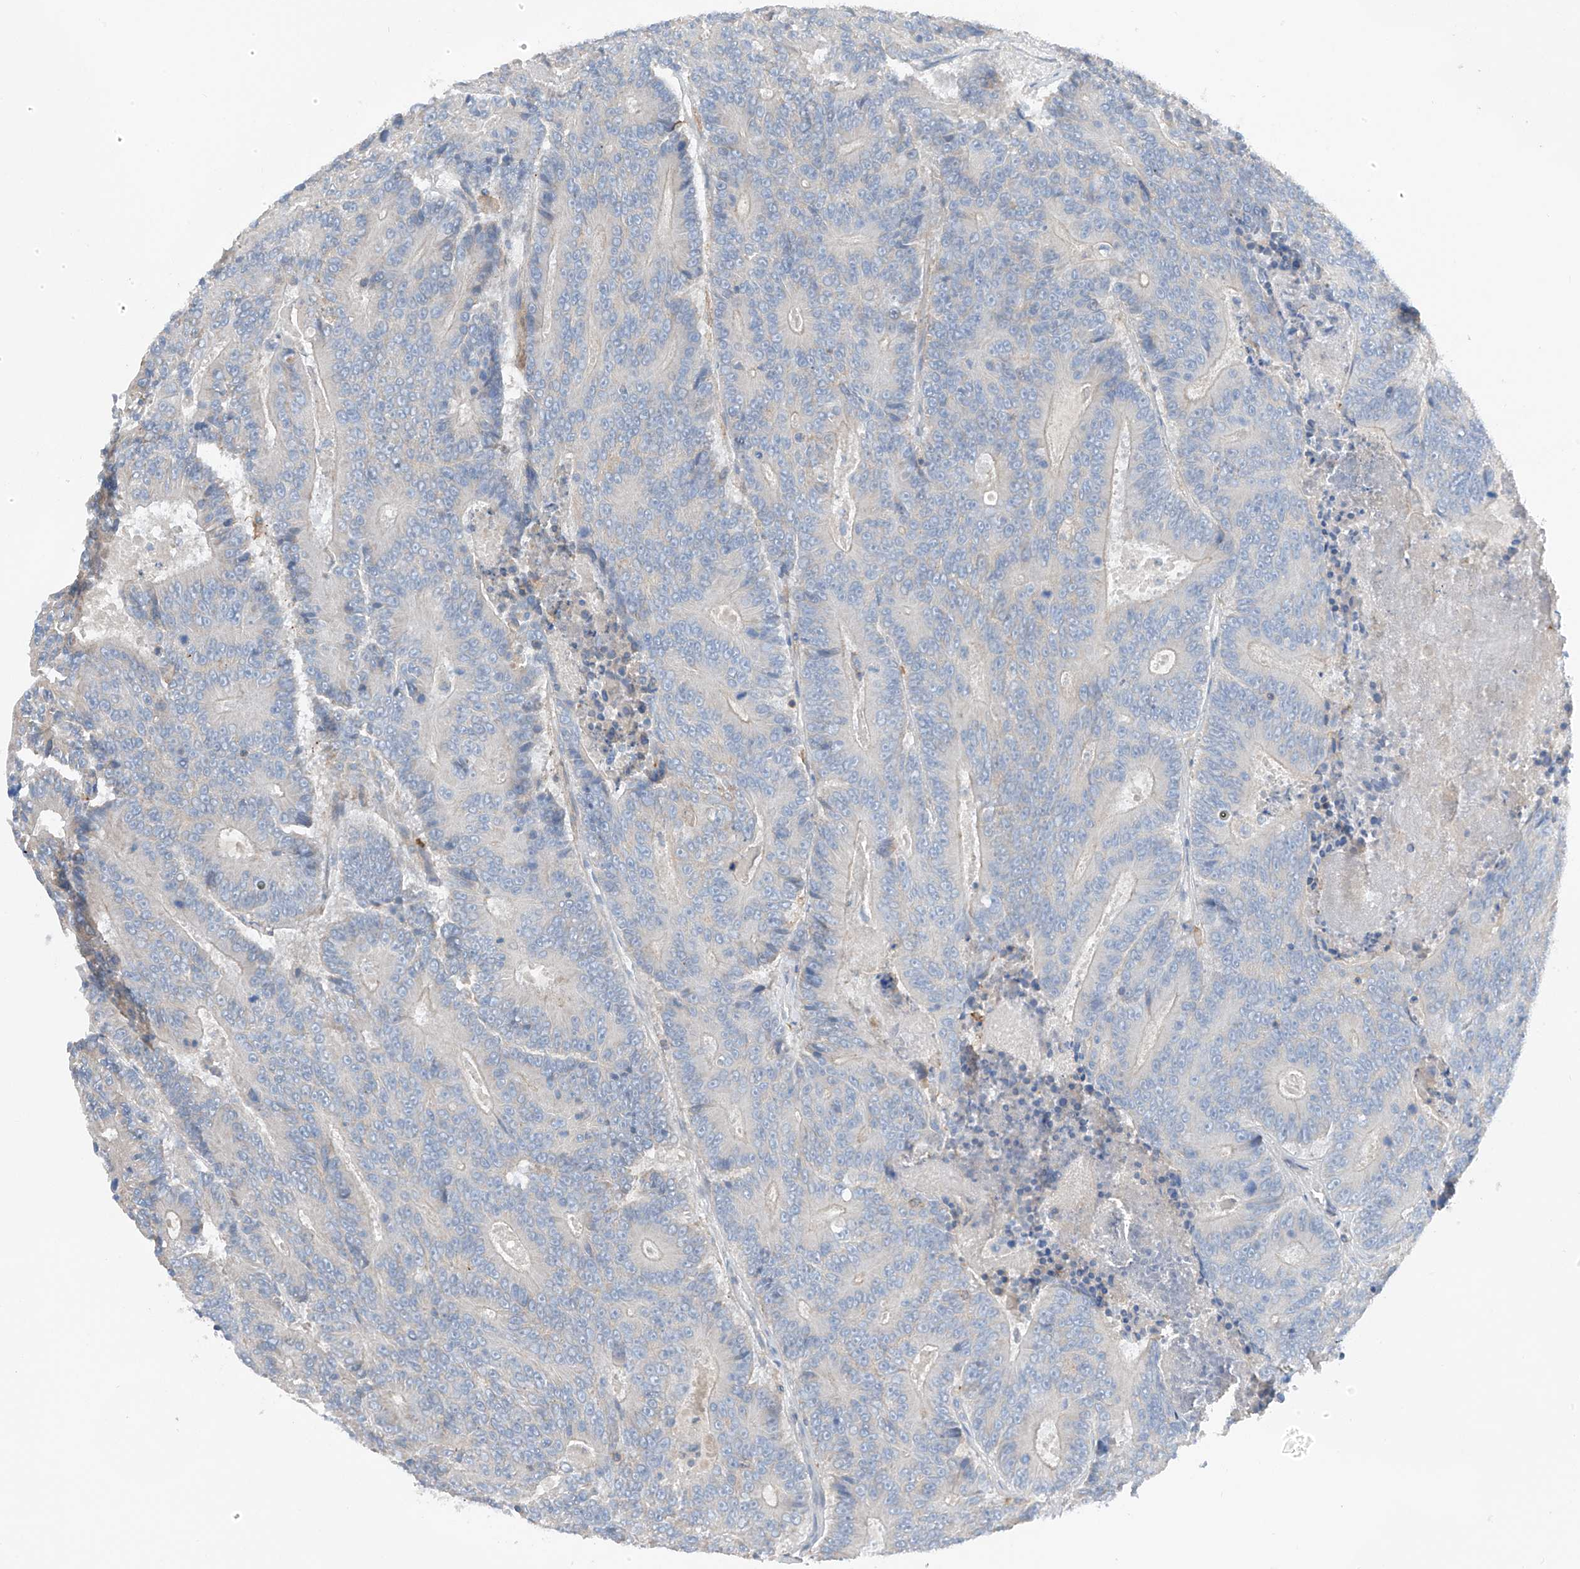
{"staining": {"intensity": "negative", "quantity": "none", "location": "none"}, "tissue": "colorectal cancer", "cell_type": "Tumor cells", "image_type": "cancer", "snomed": [{"axis": "morphology", "description": "Adenocarcinoma, NOS"}, {"axis": "topography", "description": "Colon"}], "caption": "Tumor cells are negative for protein expression in human colorectal adenocarcinoma.", "gene": "NALCN", "patient": {"sex": "male", "age": 83}}